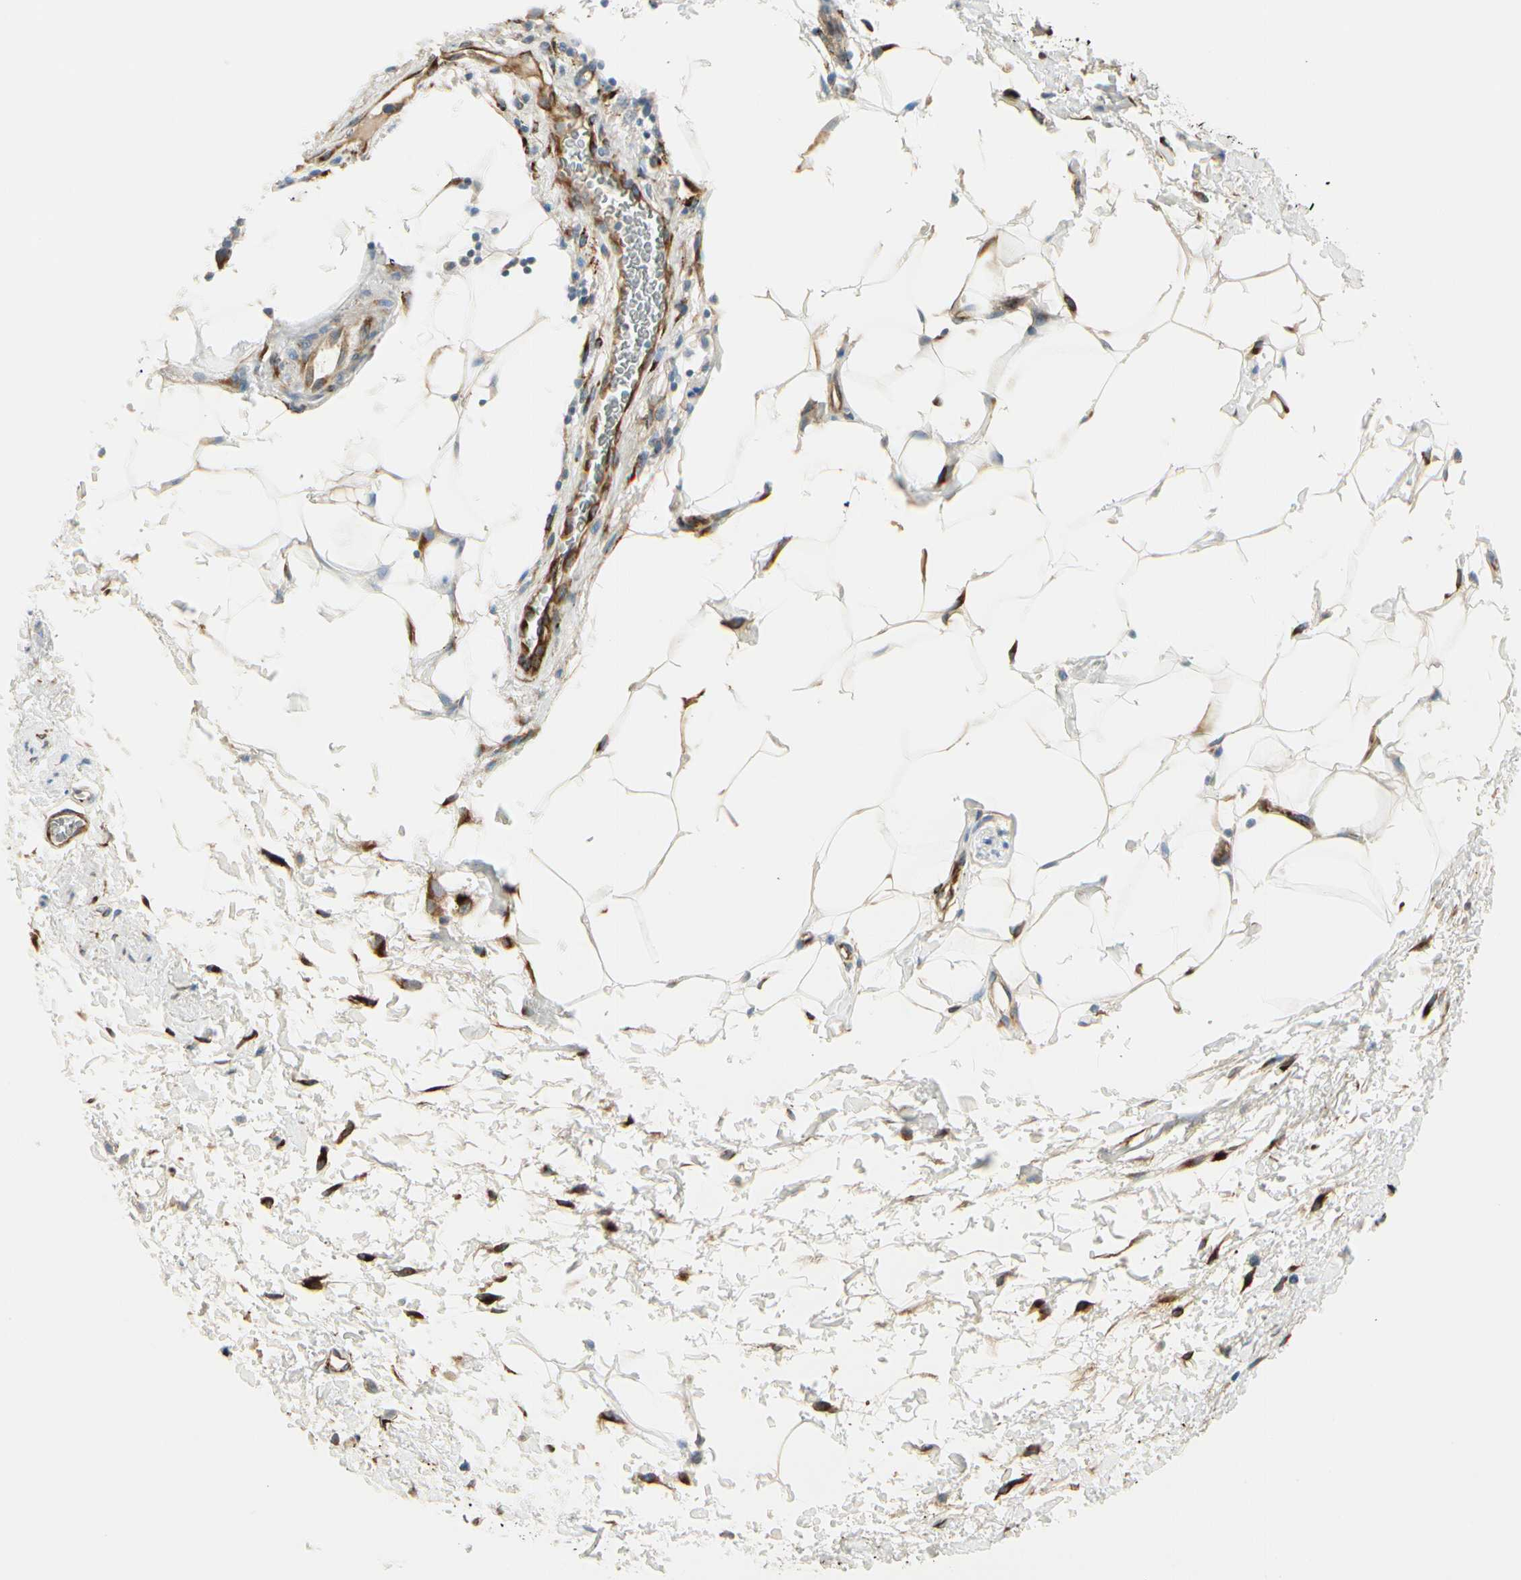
{"staining": {"intensity": "weak", "quantity": ">75%", "location": "cytoplasmic/membranous"}, "tissue": "adipose tissue", "cell_type": "Adipocytes", "image_type": "normal", "snomed": [{"axis": "morphology", "description": "Normal tissue, NOS"}, {"axis": "topography", "description": "Soft tissue"}, {"axis": "topography", "description": "Peripheral nerve tissue"}], "caption": "A micrograph of human adipose tissue stained for a protein reveals weak cytoplasmic/membranous brown staining in adipocytes. (IHC, brightfield microscopy, high magnification).", "gene": "FKBP7", "patient": {"sex": "female", "age": 71}}